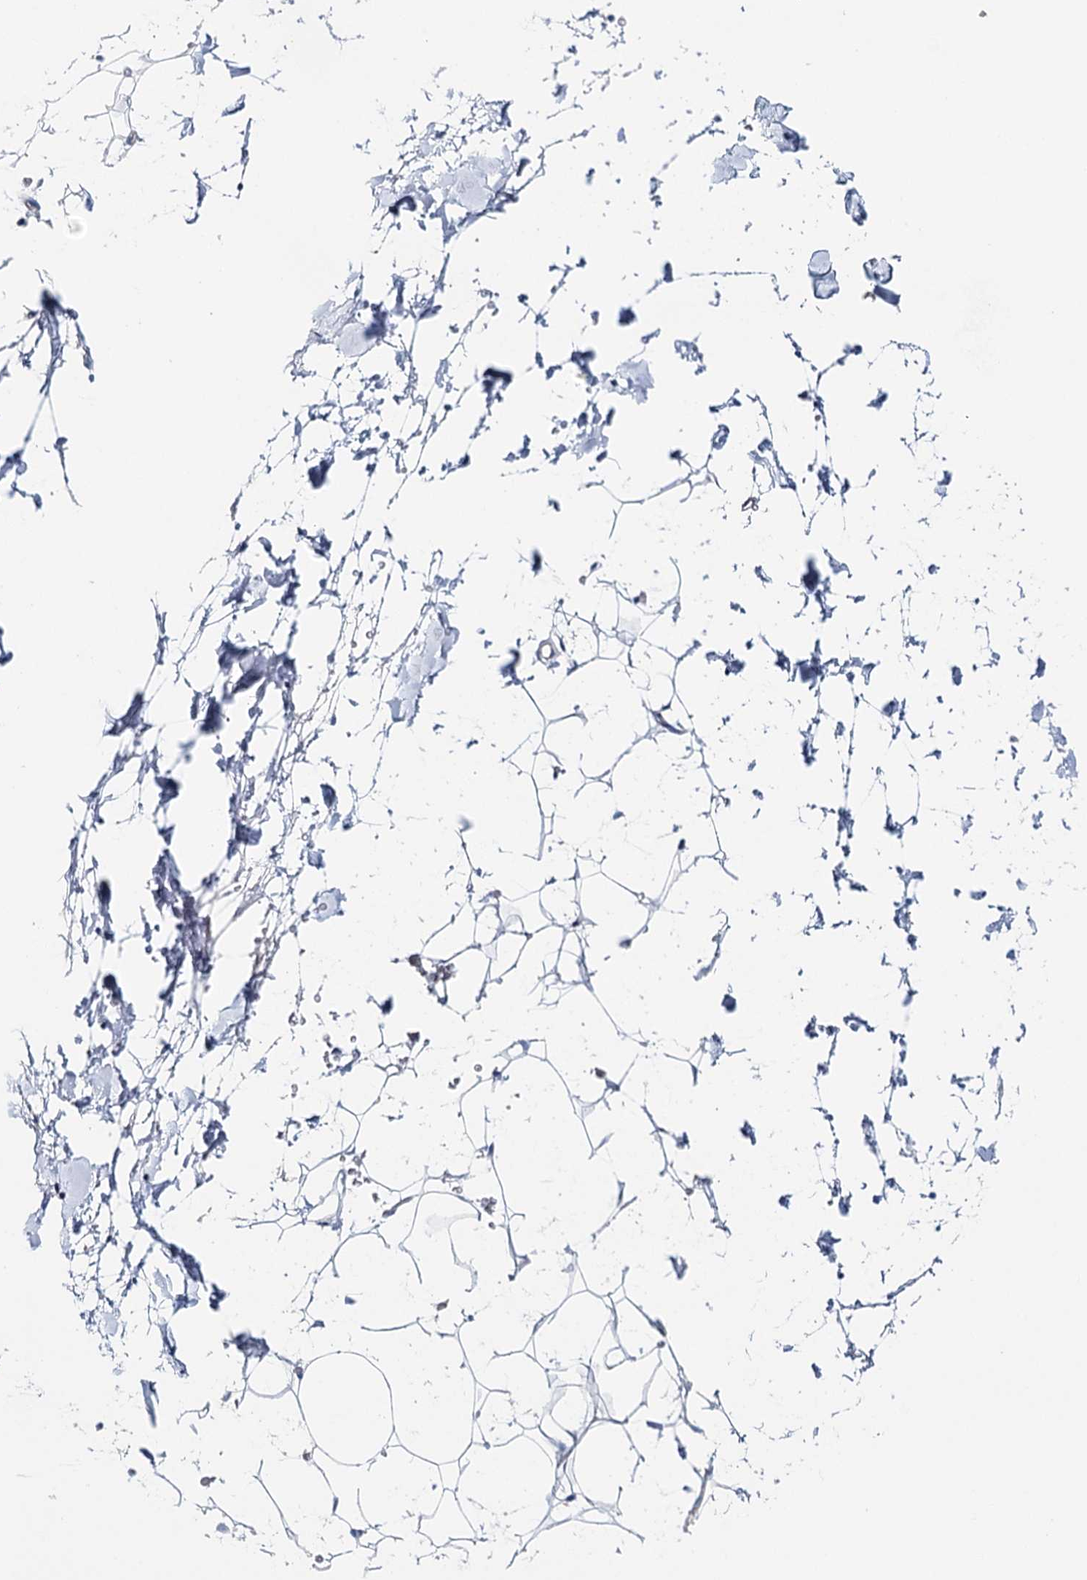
{"staining": {"intensity": "negative", "quantity": "none", "location": "none"}, "tissue": "adipose tissue", "cell_type": "Adipocytes", "image_type": "normal", "snomed": [{"axis": "morphology", "description": "Normal tissue, NOS"}, {"axis": "topography", "description": "Breast"}], "caption": "Adipose tissue stained for a protein using IHC reveals no expression adipocytes.", "gene": "SYNPO", "patient": {"sex": "female", "age": 26}}